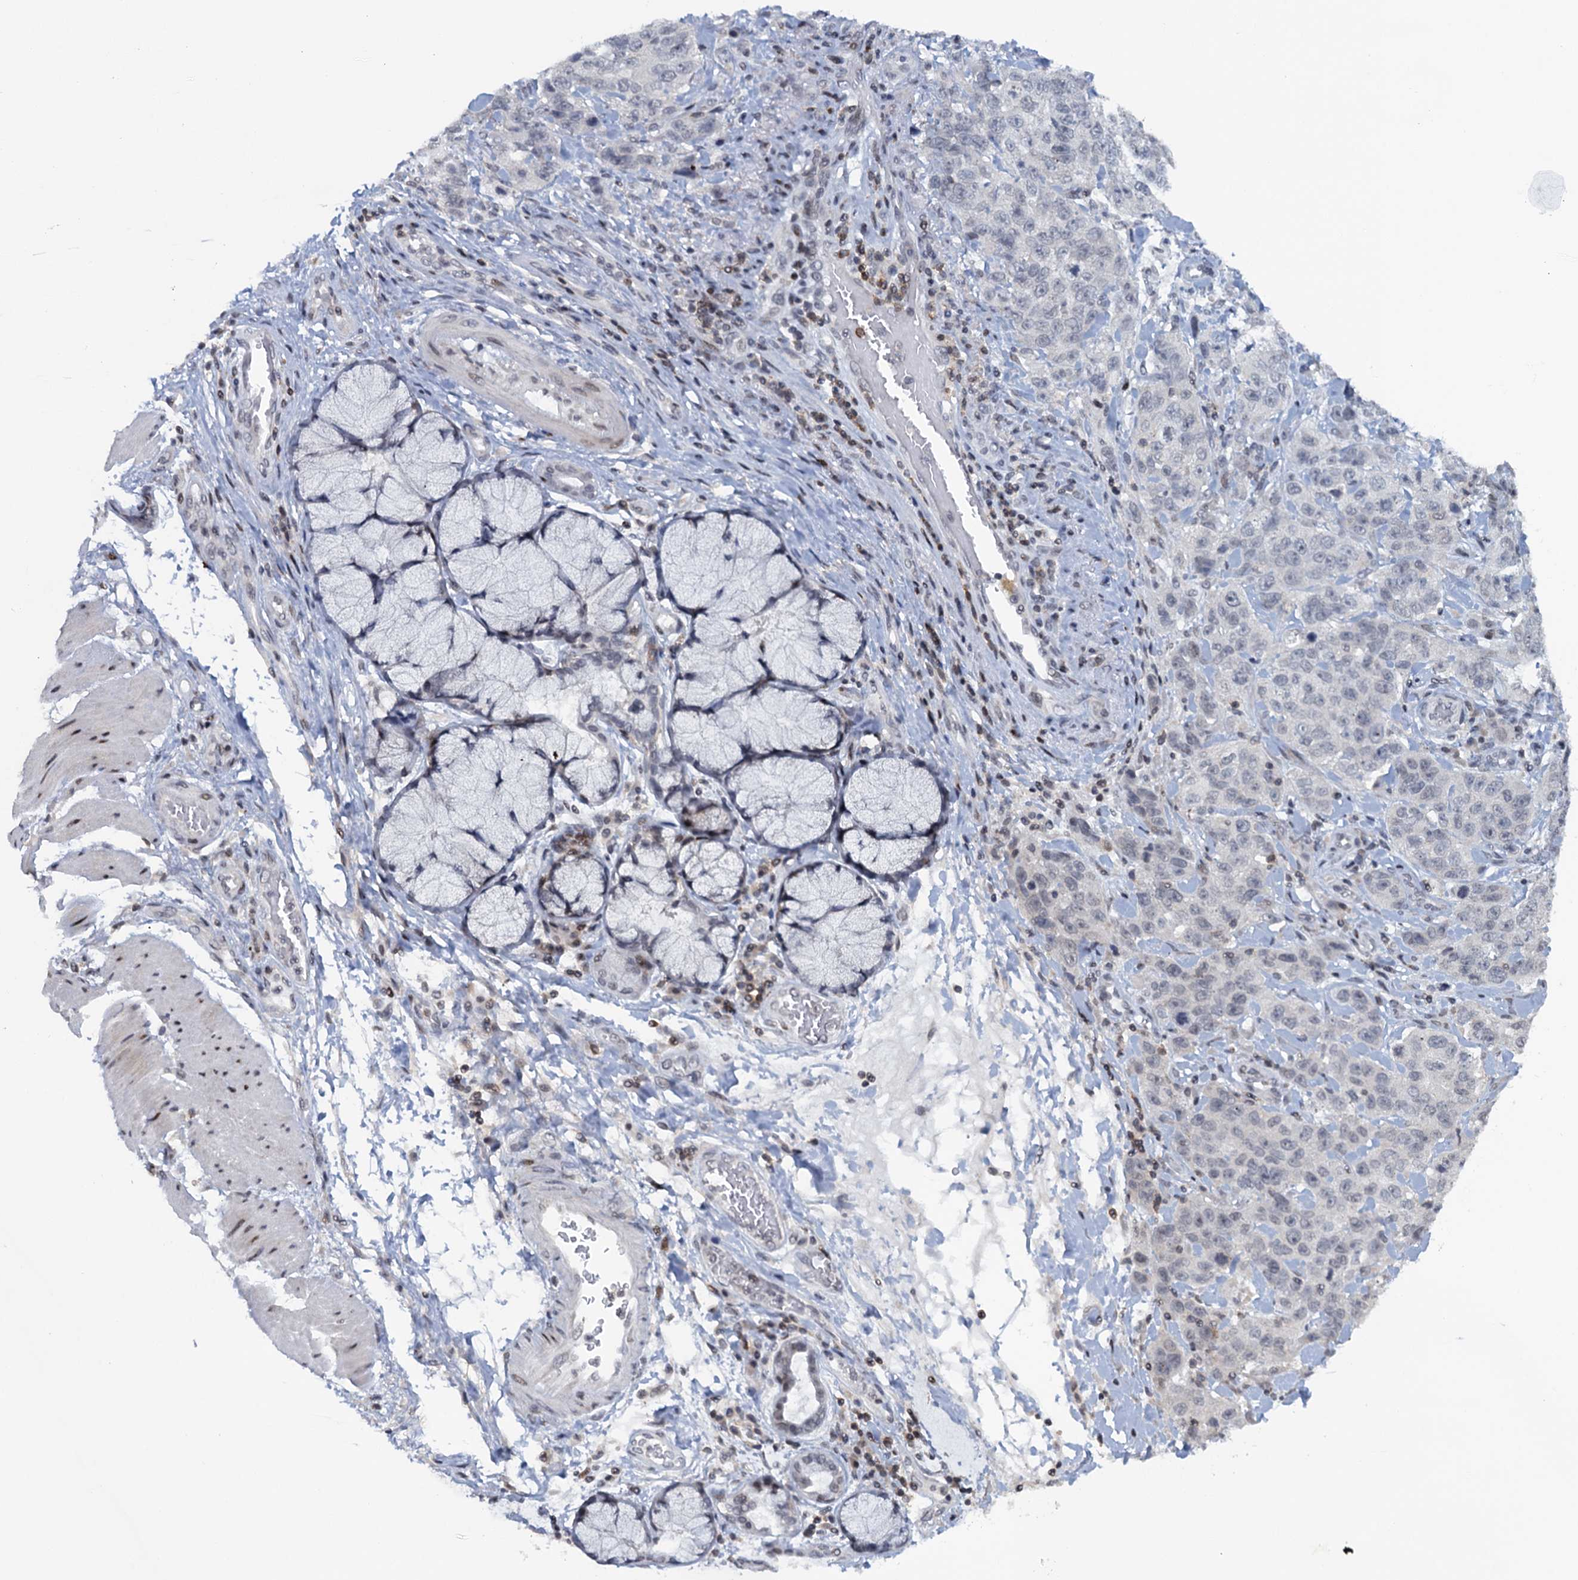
{"staining": {"intensity": "negative", "quantity": "none", "location": "none"}, "tissue": "stomach cancer", "cell_type": "Tumor cells", "image_type": "cancer", "snomed": [{"axis": "morphology", "description": "Adenocarcinoma, NOS"}, {"axis": "topography", "description": "Stomach"}], "caption": "Stomach adenocarcinoma stained for a protein using IHC displays no positivity tumor cells.", "gene": "FYB1", "patient": {"sex": "male", "age": 48}}